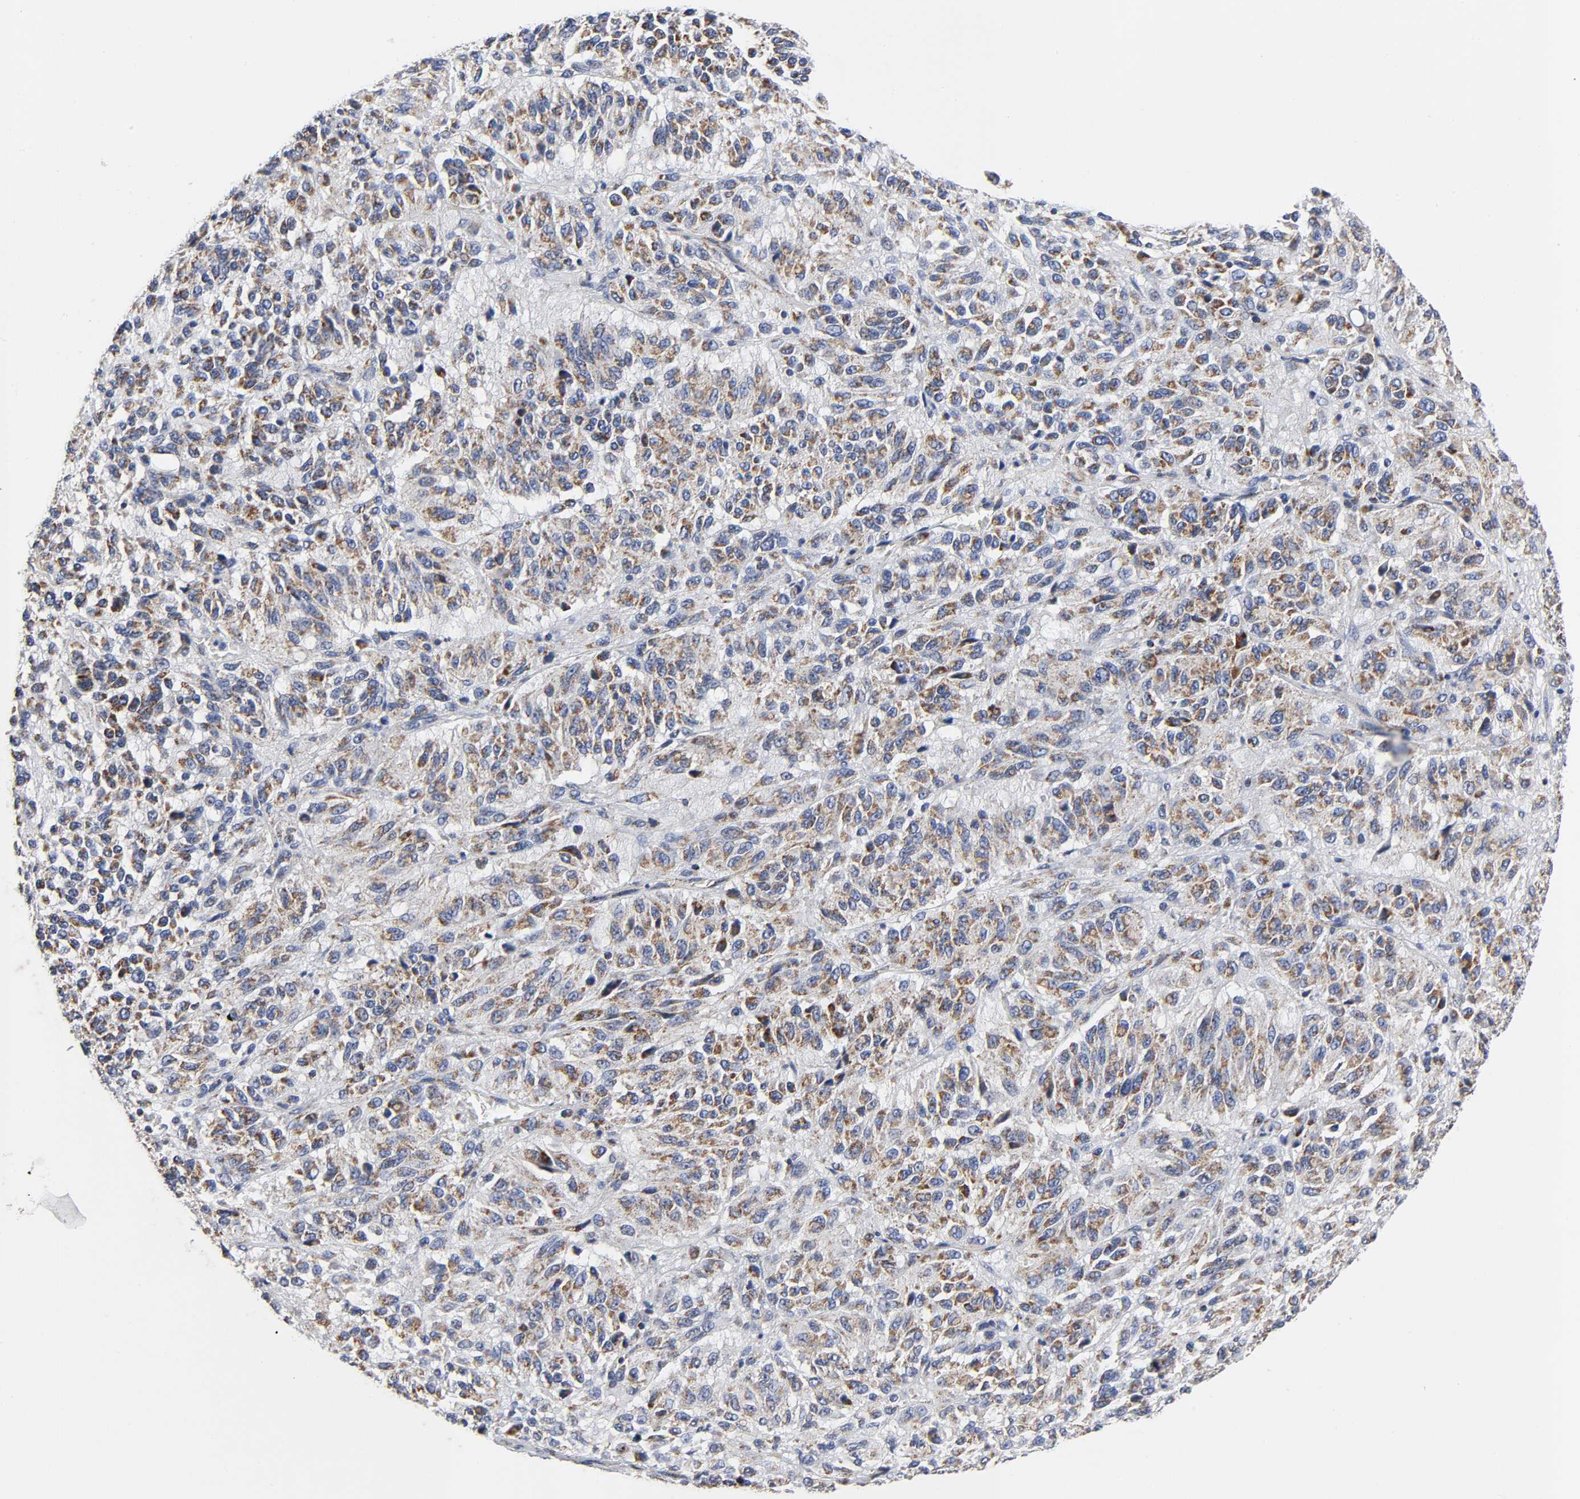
{"staining": {"intensity": "moderate", "quantity": ">75%", "location": "cytoplasmic/membranous"}, "tissue": "melanoma", "cell_type": "Tumor cells", "image_type": "cancer", "snomed": [{"axis": "morphology", "description": "Malignant melanoma, Metastatic site"}, {"axis": "topography", "description": "Lung"}], "caption": "Melanoma tissue demonstrates moderate cytoplasmic/membranous positivity in about >75% of tumor cells", "gene": "AOPEP", "patient": {"sex": "male", "age": 64}}